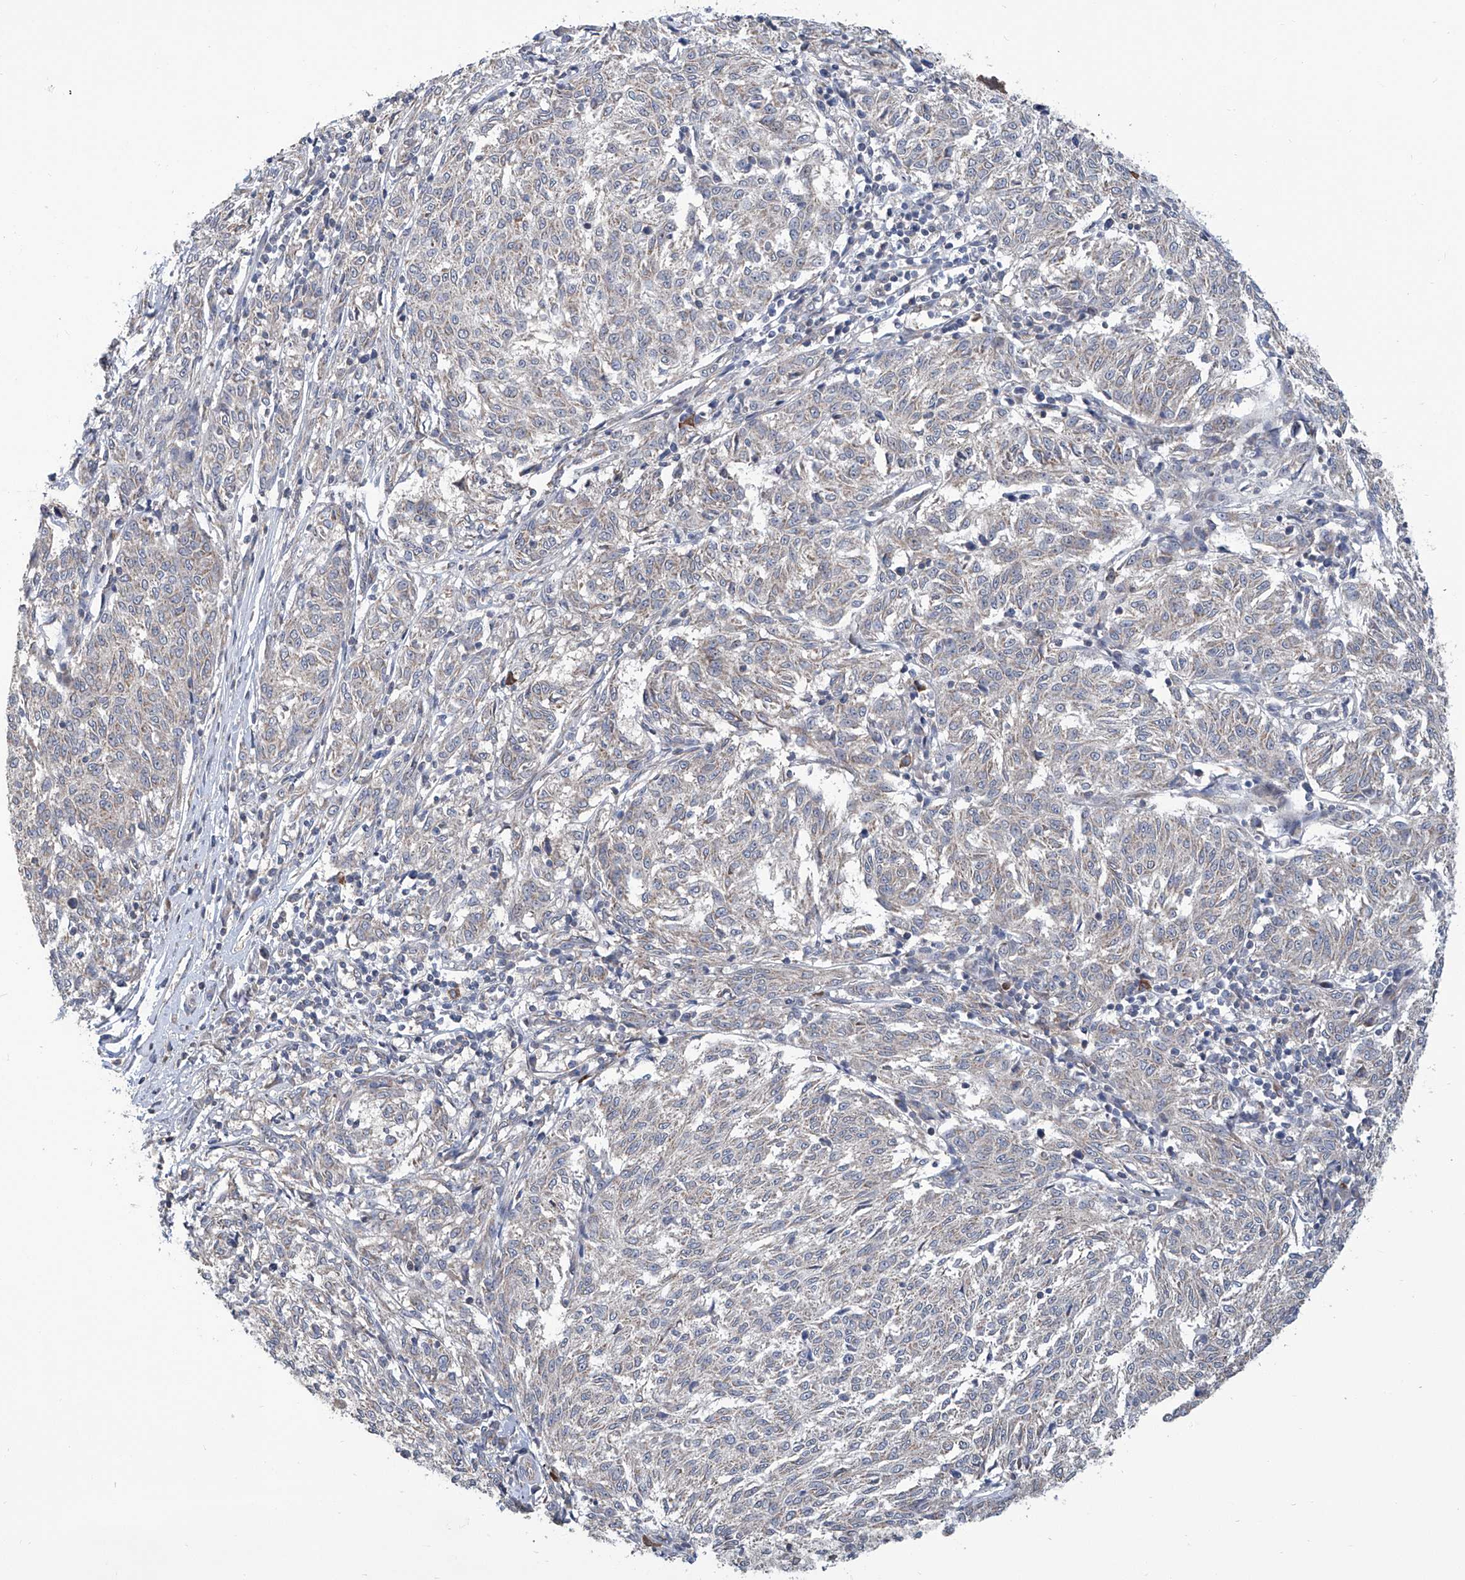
{"staining": {"intensity": "negative", "quantity": "none", "location": "none"}, "tissue": "melanoma", "cell_type": "Tumor cells", "image_type": "cancer", "snomed": [{"axis": "morphology", "description": "Malignant melanoma, NOS"}, {"axis": "topography", "description": "Skin"}], "caption": "This photomicrograph is of malignant melanoma stained with immunohistochemistry (IHC) to label a protein in brown with the nuclei are counter-stained blue. There is no expression in tumor cells.", "gene": "EIF2D", "patient": {"sex": "female", "age": 72}}